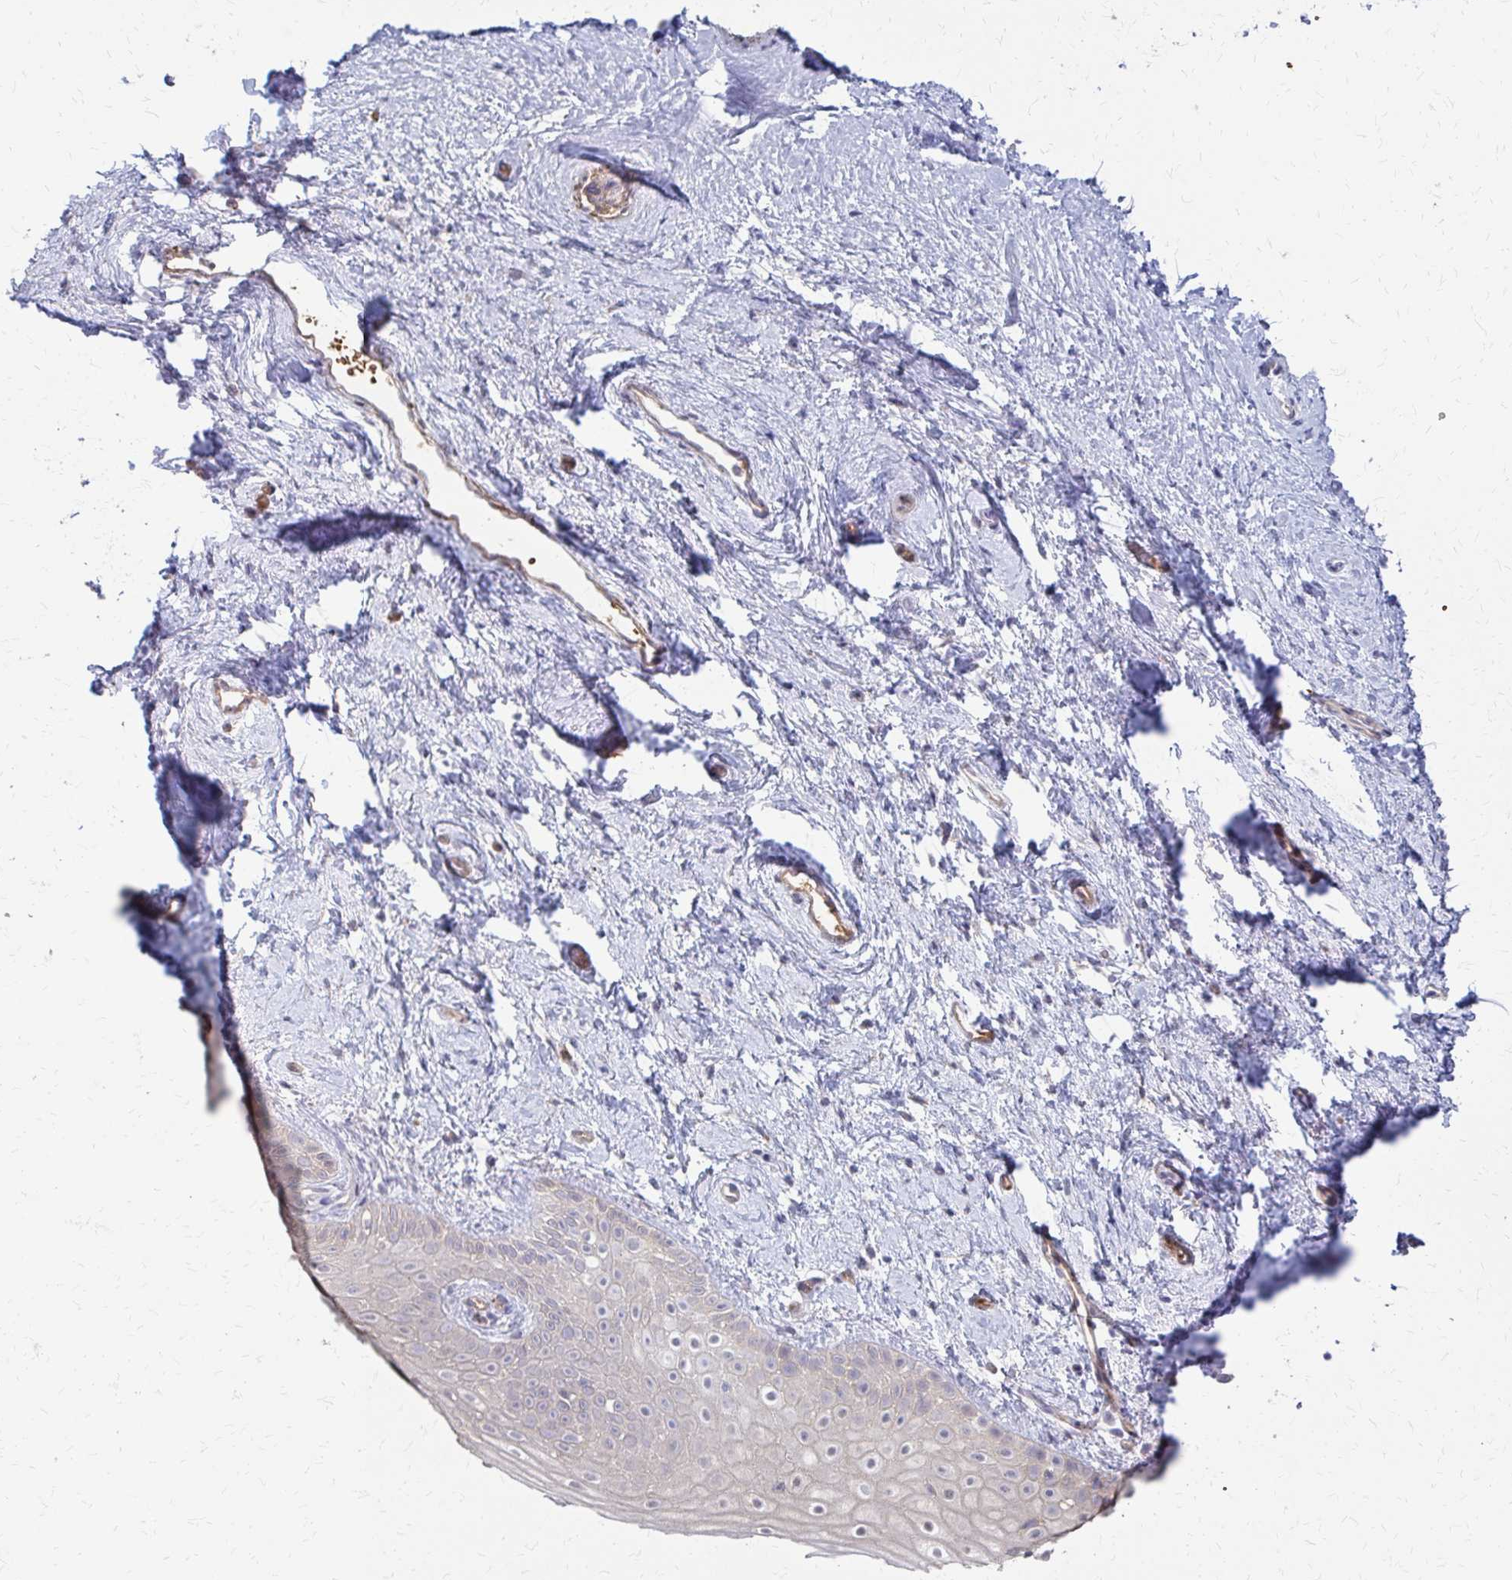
{"staining": {"intensity": "negative", "quantity": "none", "location": "none"}, "tissue": "vagina", "cell_type": "Squamous epithelial cells", "image_type": "normal", "snomed": [{"axis": "morphology", "description": "Normal tissue, NOS"}, {"axis": "topography", "description": "Vagina"}], "caption": "This image is of normal vagina stained with IHC to label a protein in brown with the nuclei are counter-stained blue. There is no staining in squamous epithelial cells. Brightfield microscopy of immunohistochemistry (IHC) stained with DAB (3,3'-diaminobenzidine) (brown) and hematoxylin (blue), captured at high magnification.", "gene": "IFI44L", "patient": {"sex": "female", "age": 38}}